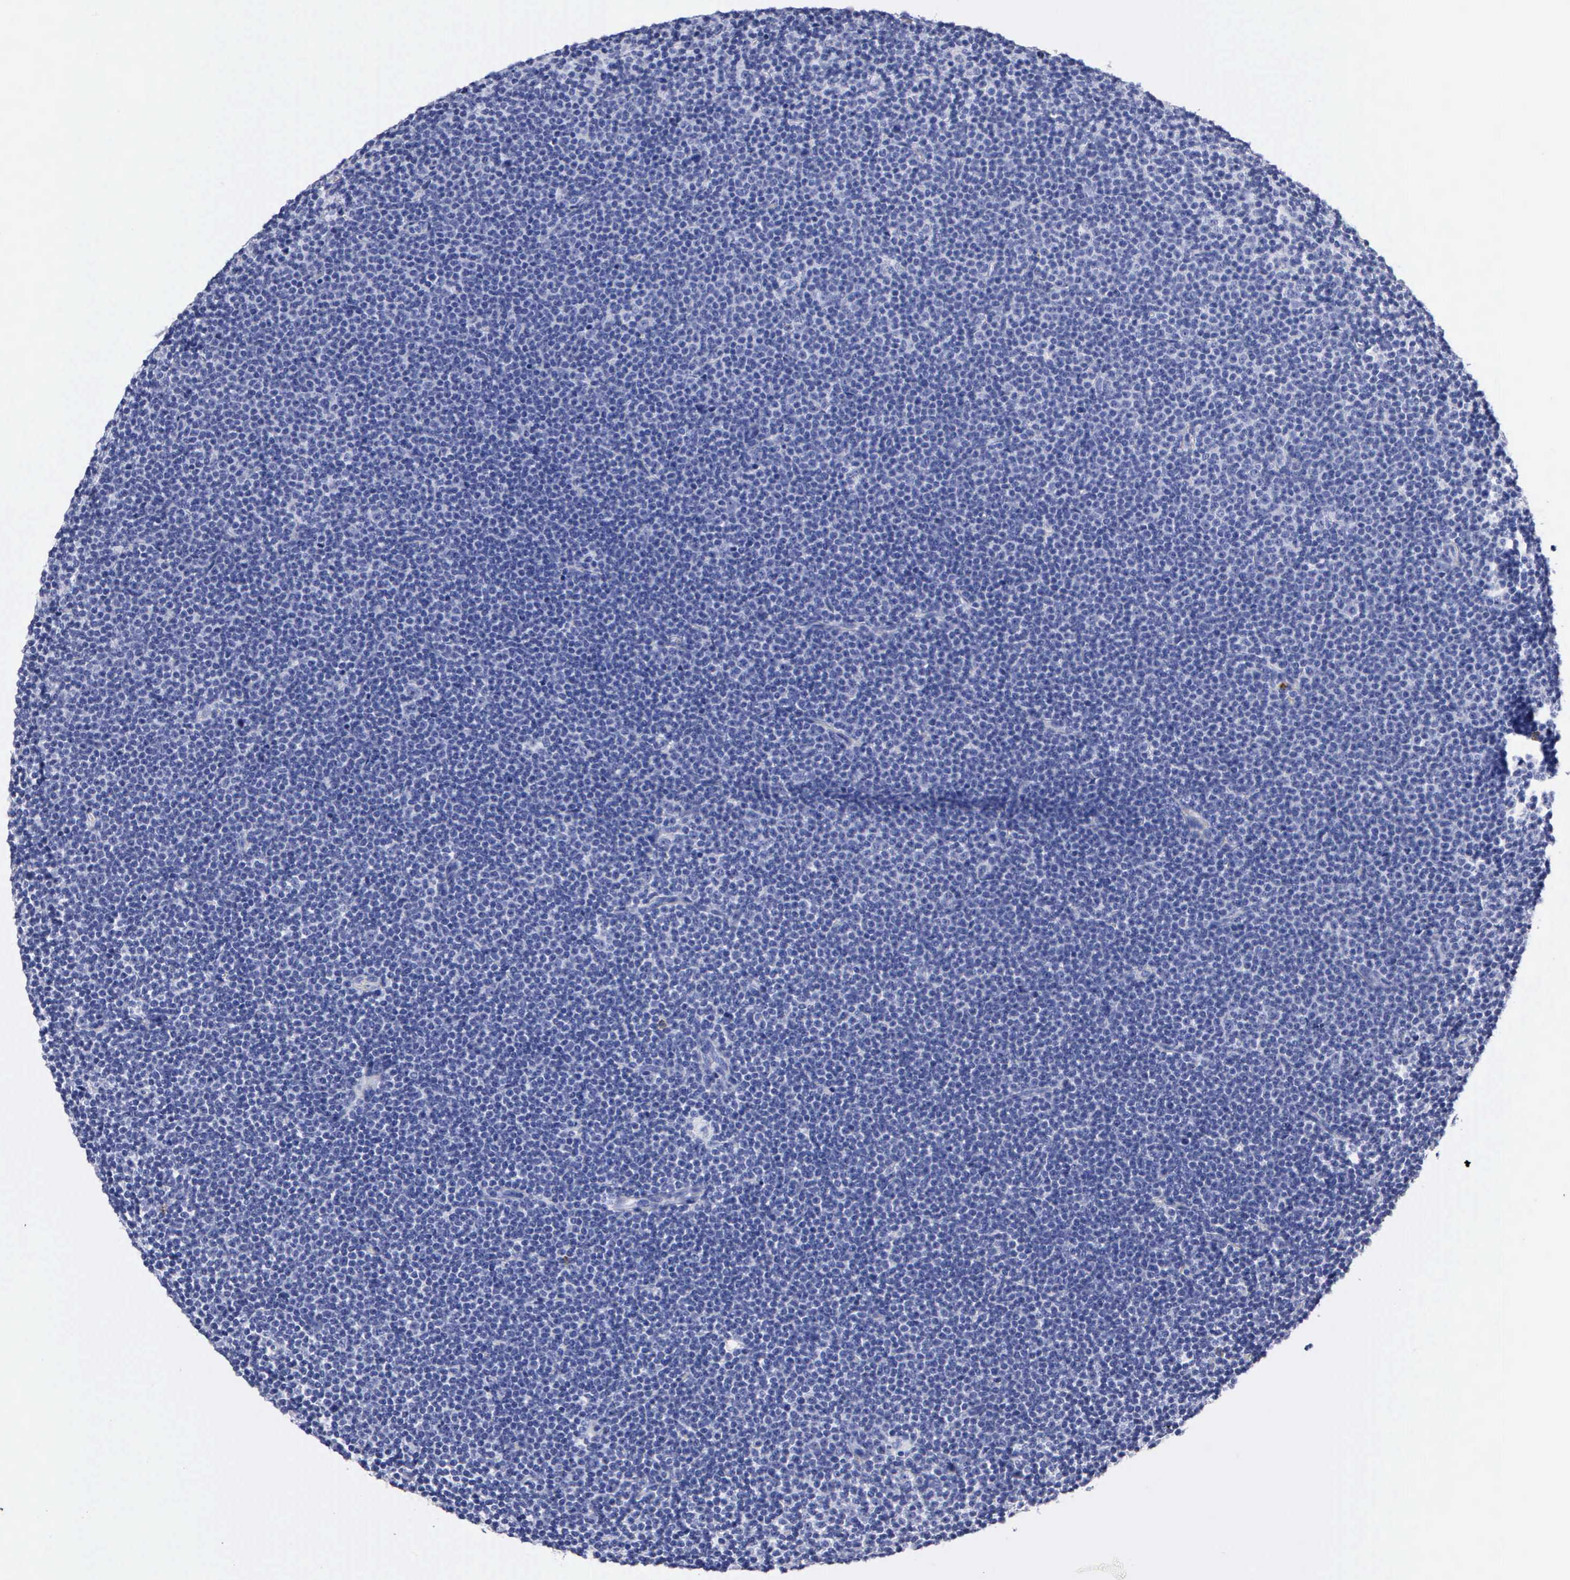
{"staining": {"intensity": "negative", "quantity": "none", "location": "none"}, "tissue": "lymphoma", "cell_type": "Tumor cells", "image_type": "cancer", "snomed": [{"axis": "morphology", "description": "Malignant lymphoma, non-Hodgkin's type, Low grade"}, {"axis": "topography", "description": "Lymph node"}], "caption": "The IHC image has no significant staining in tumor cells of low-grade malignant lymphoma, non-Hodgkin's type tissue. (Brightfield microscopy of DAB immunohistochemistry at high magnification).", "gene": "CTSG", "patient": {"sex": "female", "age": 69}}